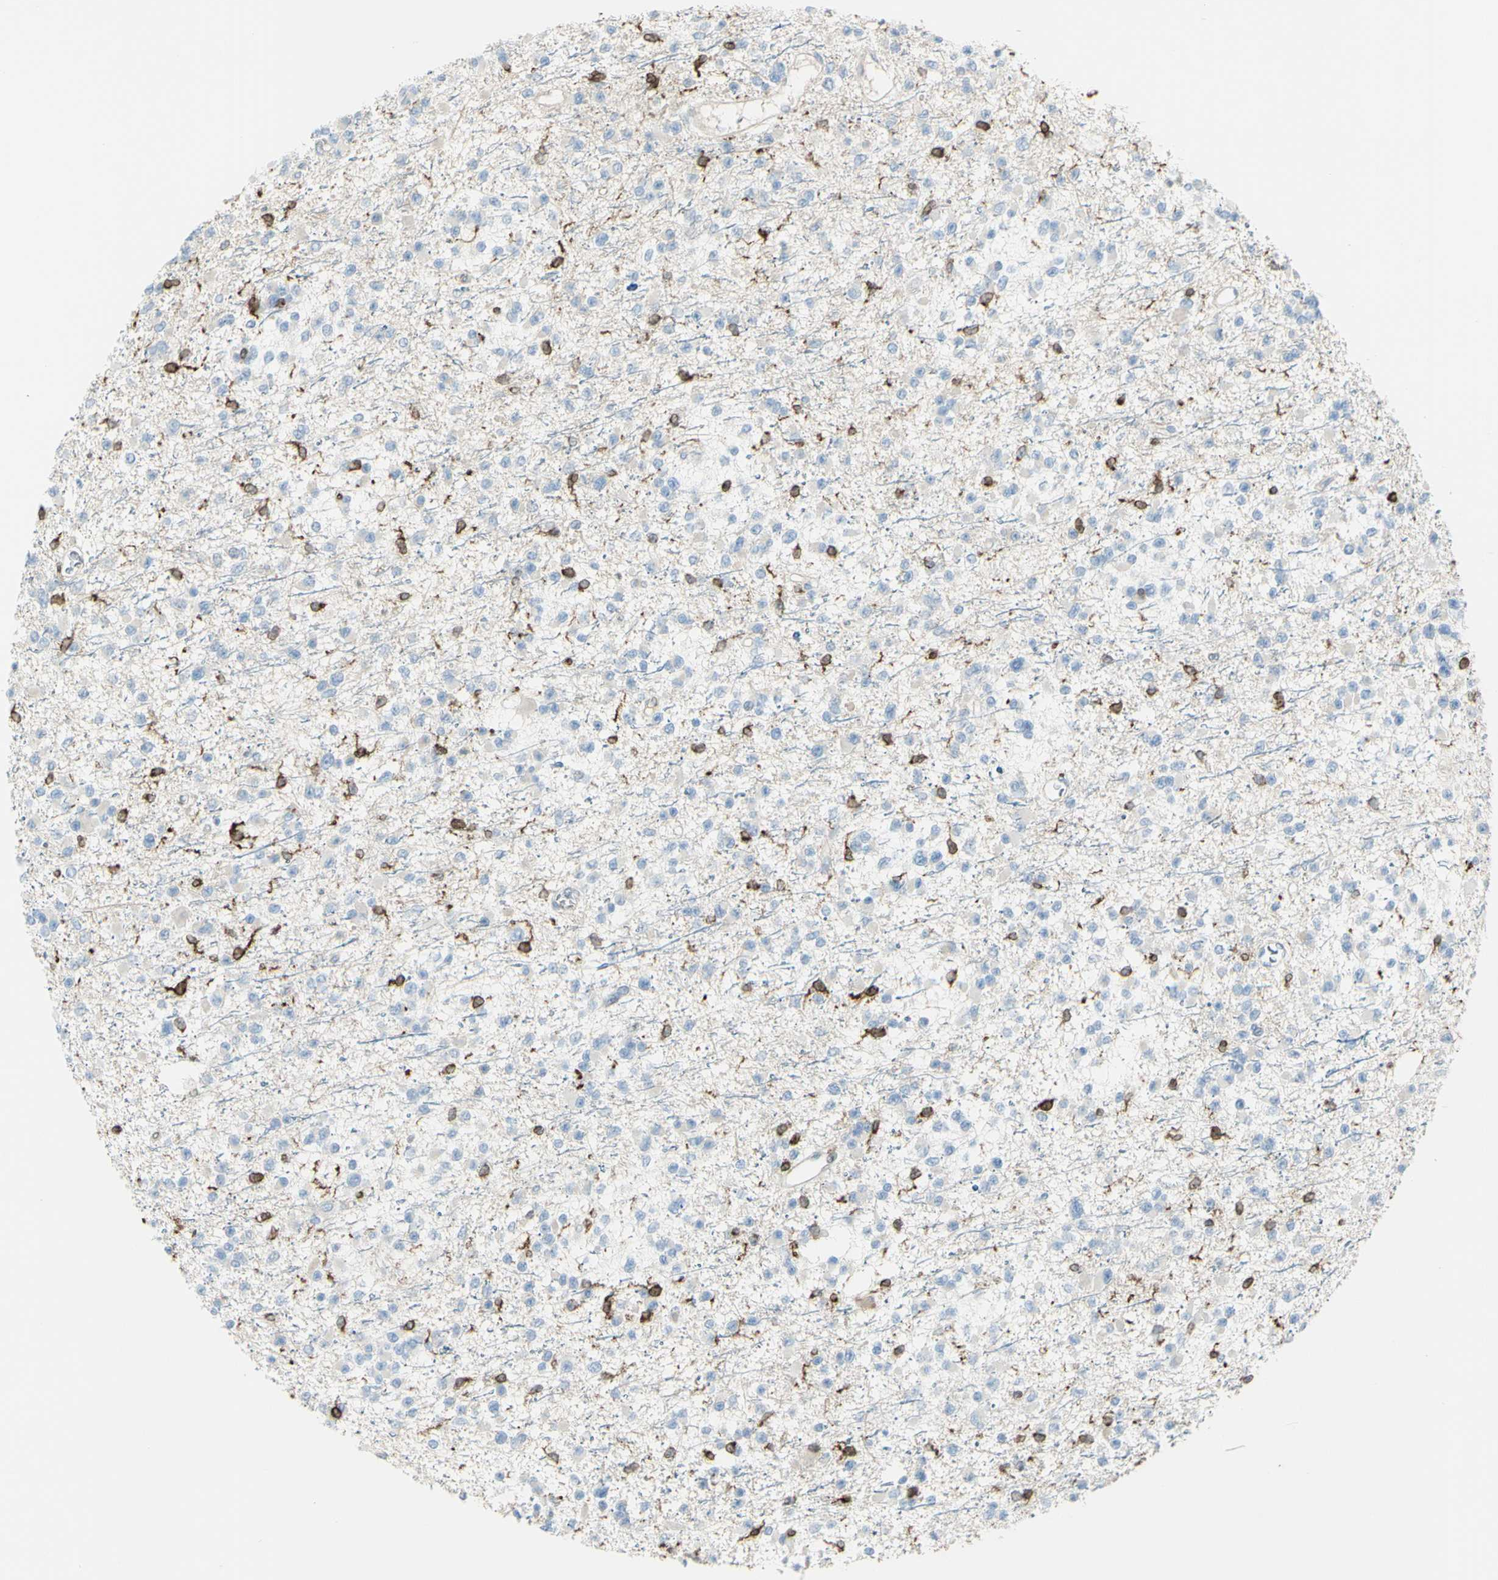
{"staining": {"intensity": "negative", "quantity": "none", "location": "none"}, "tissue": "glioma", "cell_type": "Tumor cells", "image_type": "cancer", "snomed": [{"axis": "morphology", "description": "Glioma, malignant, Low grade"}, {"axis": "topography", "description": "Brain"}], "caption": "Human low-grade glioma (malignant) stained for a protein using IHC reveals no staining in tumor cells.", "gene": "CD74", "patient": {"sex": "female", "age": 22}}